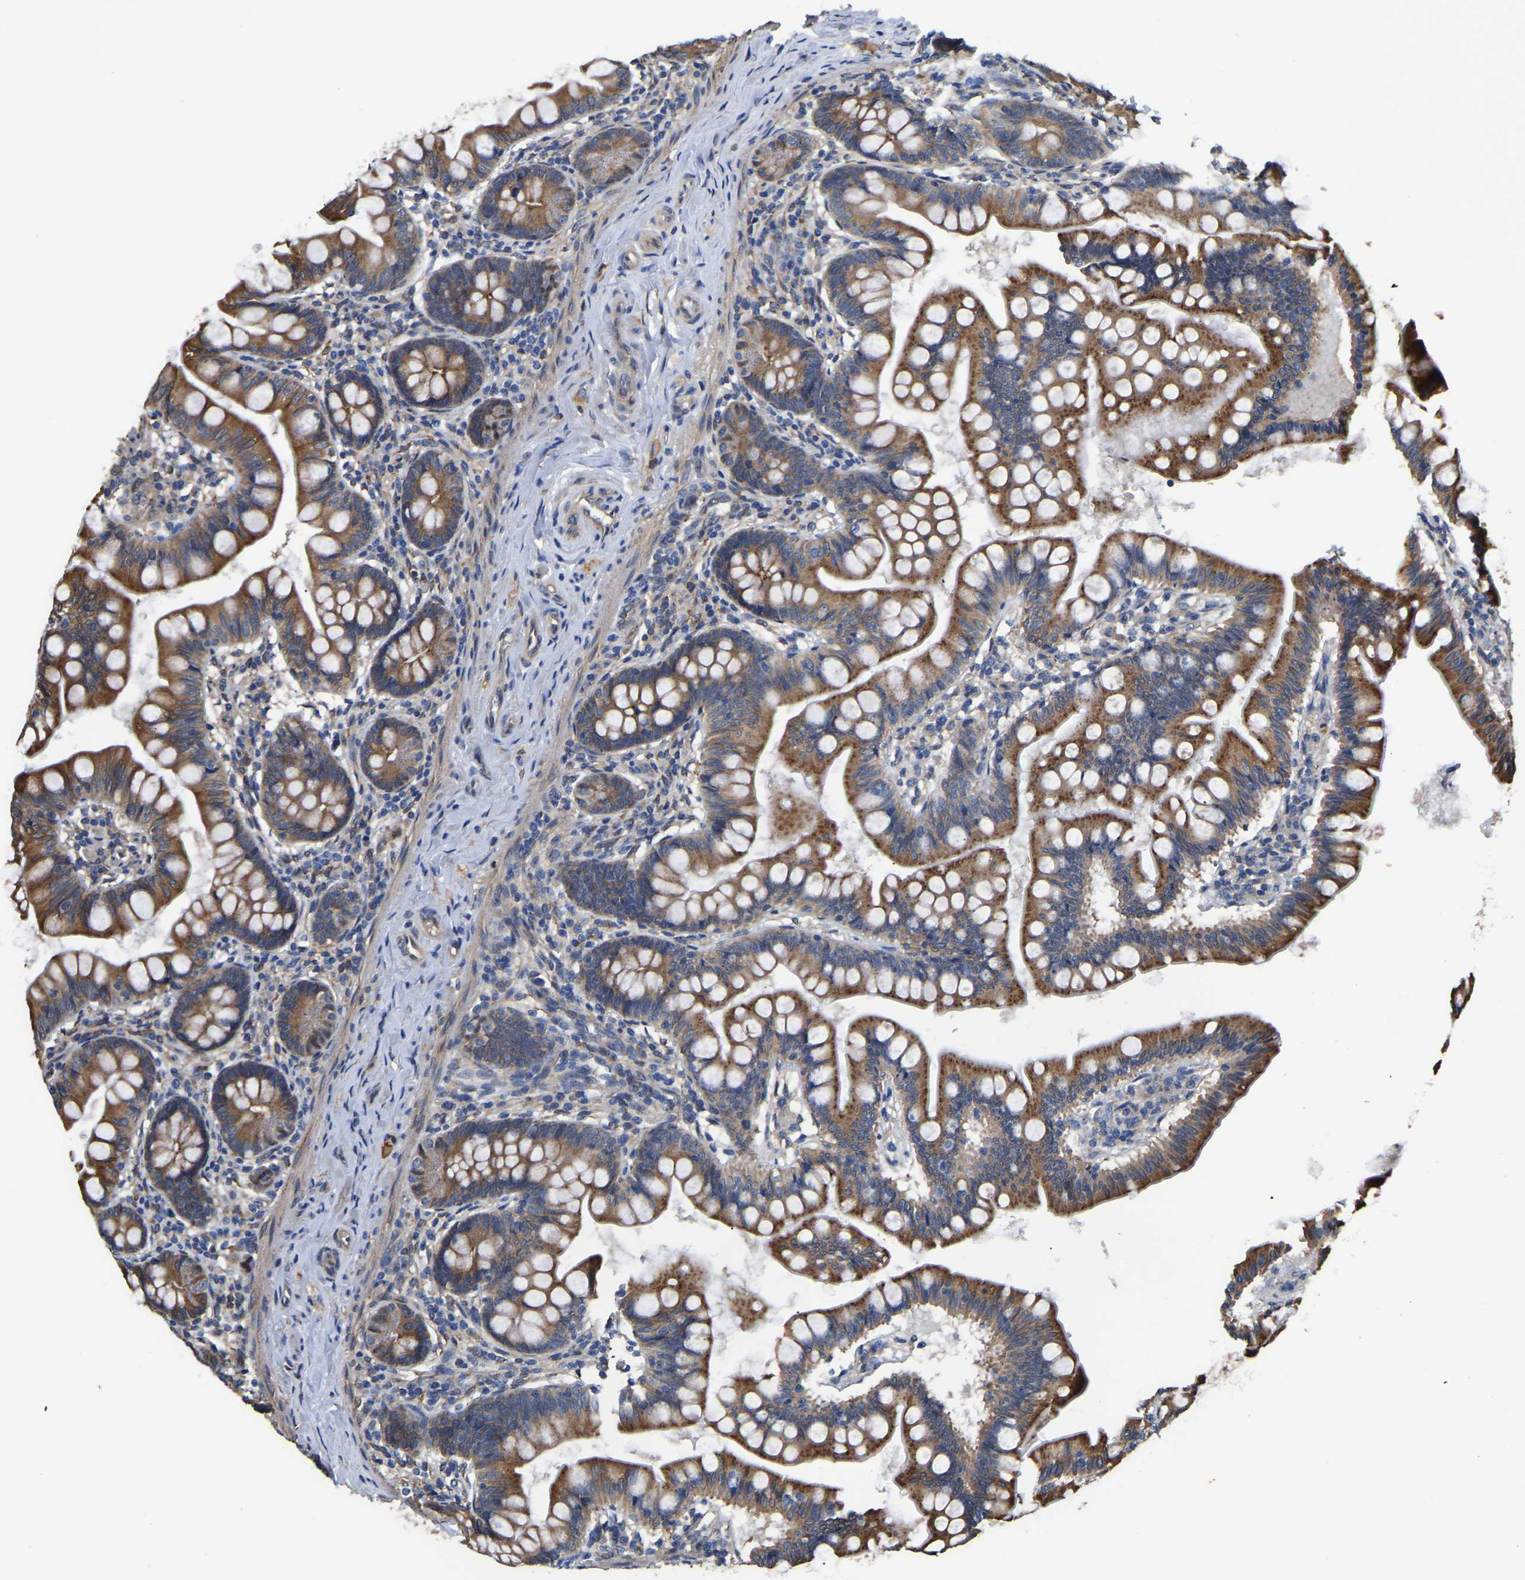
{"staining": {"intensity": "strong", "quantity": ">75%", "location": "cytoplasmic/membranous"}, "tissue": "small intestine", "cell_type": "Glandular cells", "image_type": "normal", "snomed": [{"axis": "morphology", "description": "Normal tissue, NOS"}, {"axis": "topography", "description": "Small intestine"}], "caption": "Immunohistochemistry of unremarkable small intestine displays high levels of strong cytoplasmic/membranous staining in about >75% of glandular cells.", "gene": "ARL6IP5", "patient": {"sex": "male", "age": 7}}